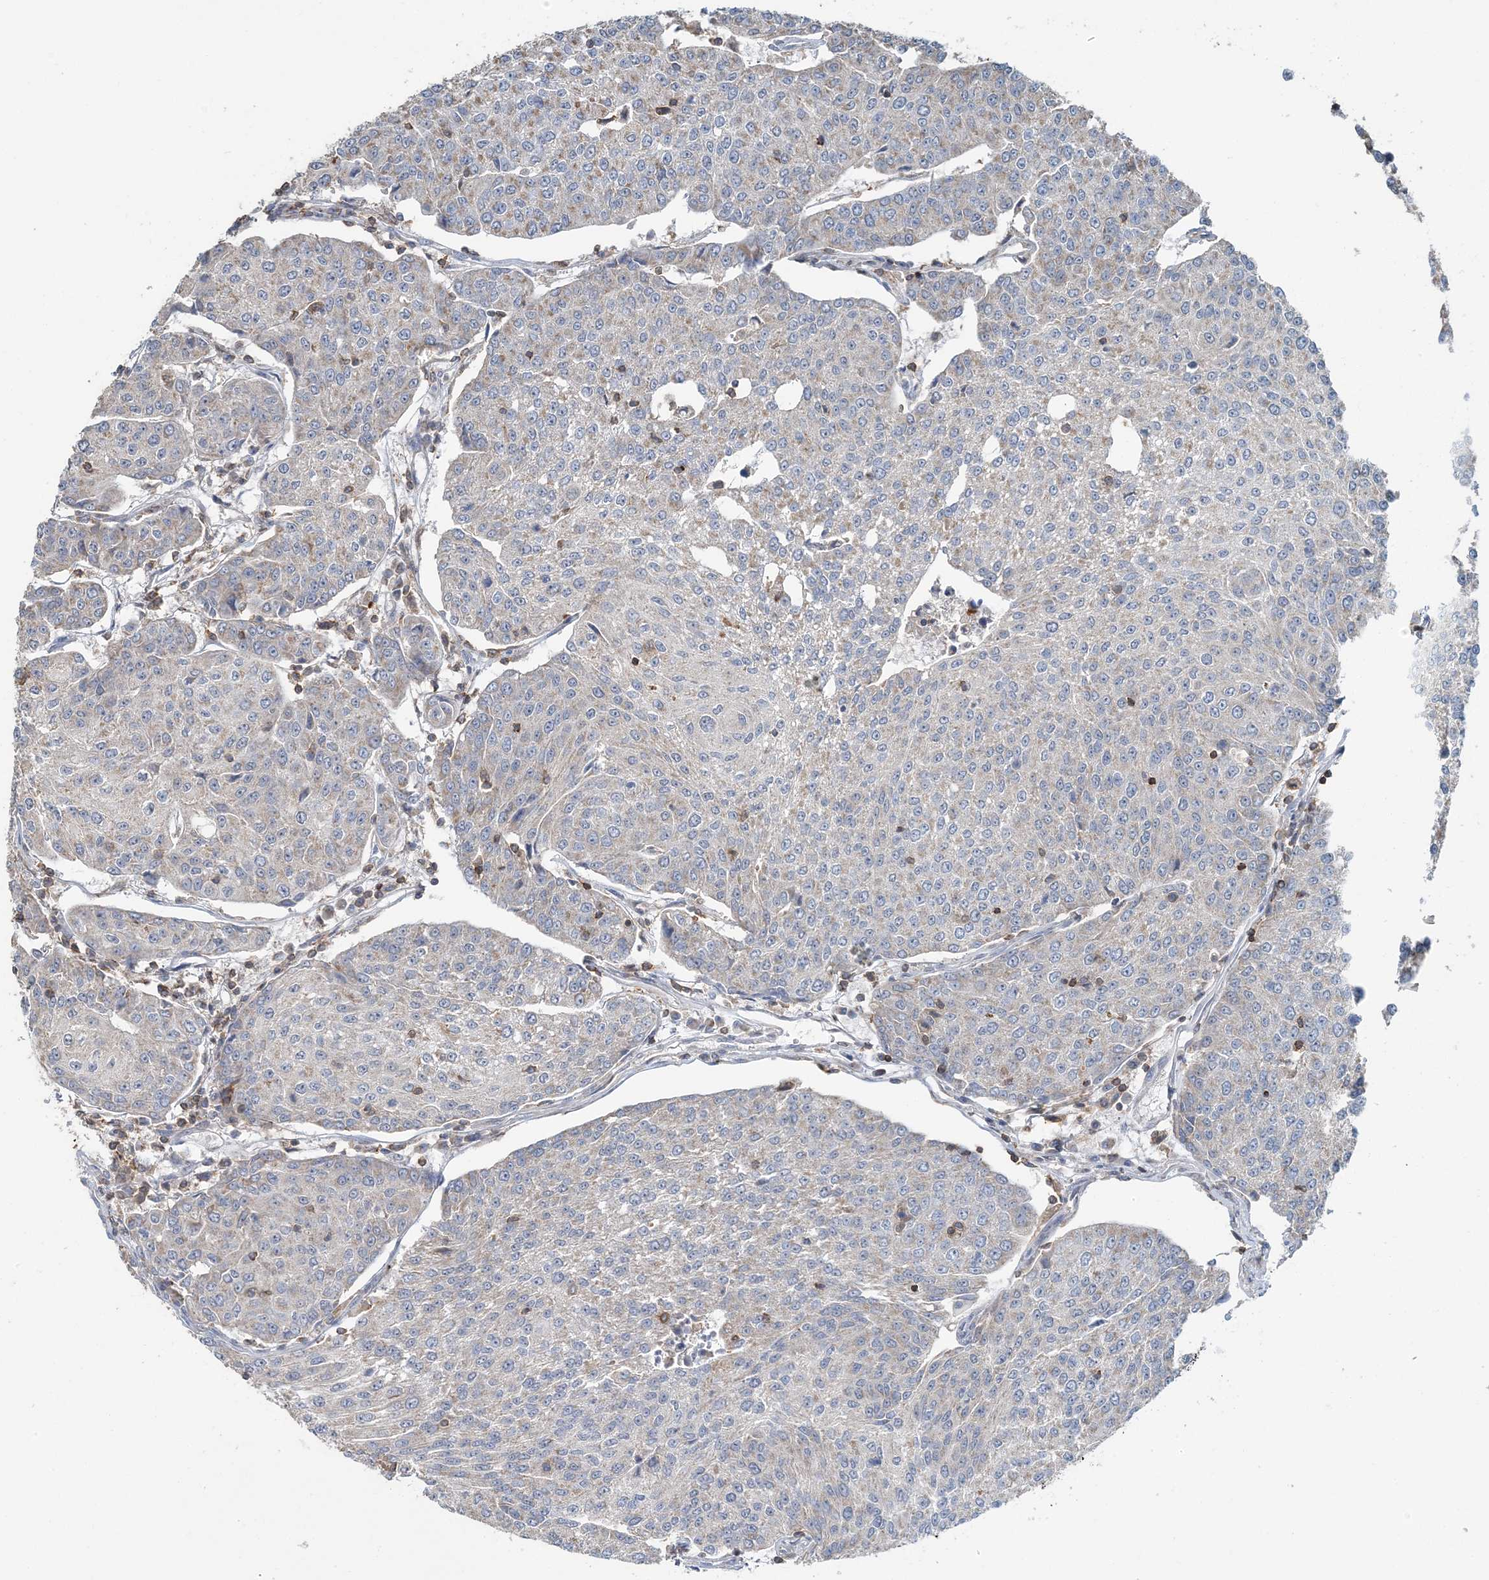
{"staining": {"intensity": "negative", "quantity": "none", "location": "none"}, "tissue": "urothelial cancer", "cell_type": "Tumor cells", "image_type": "cancer", "snomed": [{"axis": "morphology", "description": "Urothelial carcinoma, High grade"}, {"axis": "topography", "description": "Urinary bladder"}], "caption": "The histopathology image shows no significant staining in tumor cells of urothelial cancer. (IHC, brightfield microscopy, high magnification).", "gene": "TMLHE", "patient": {"sex": "female", "age": 85}}